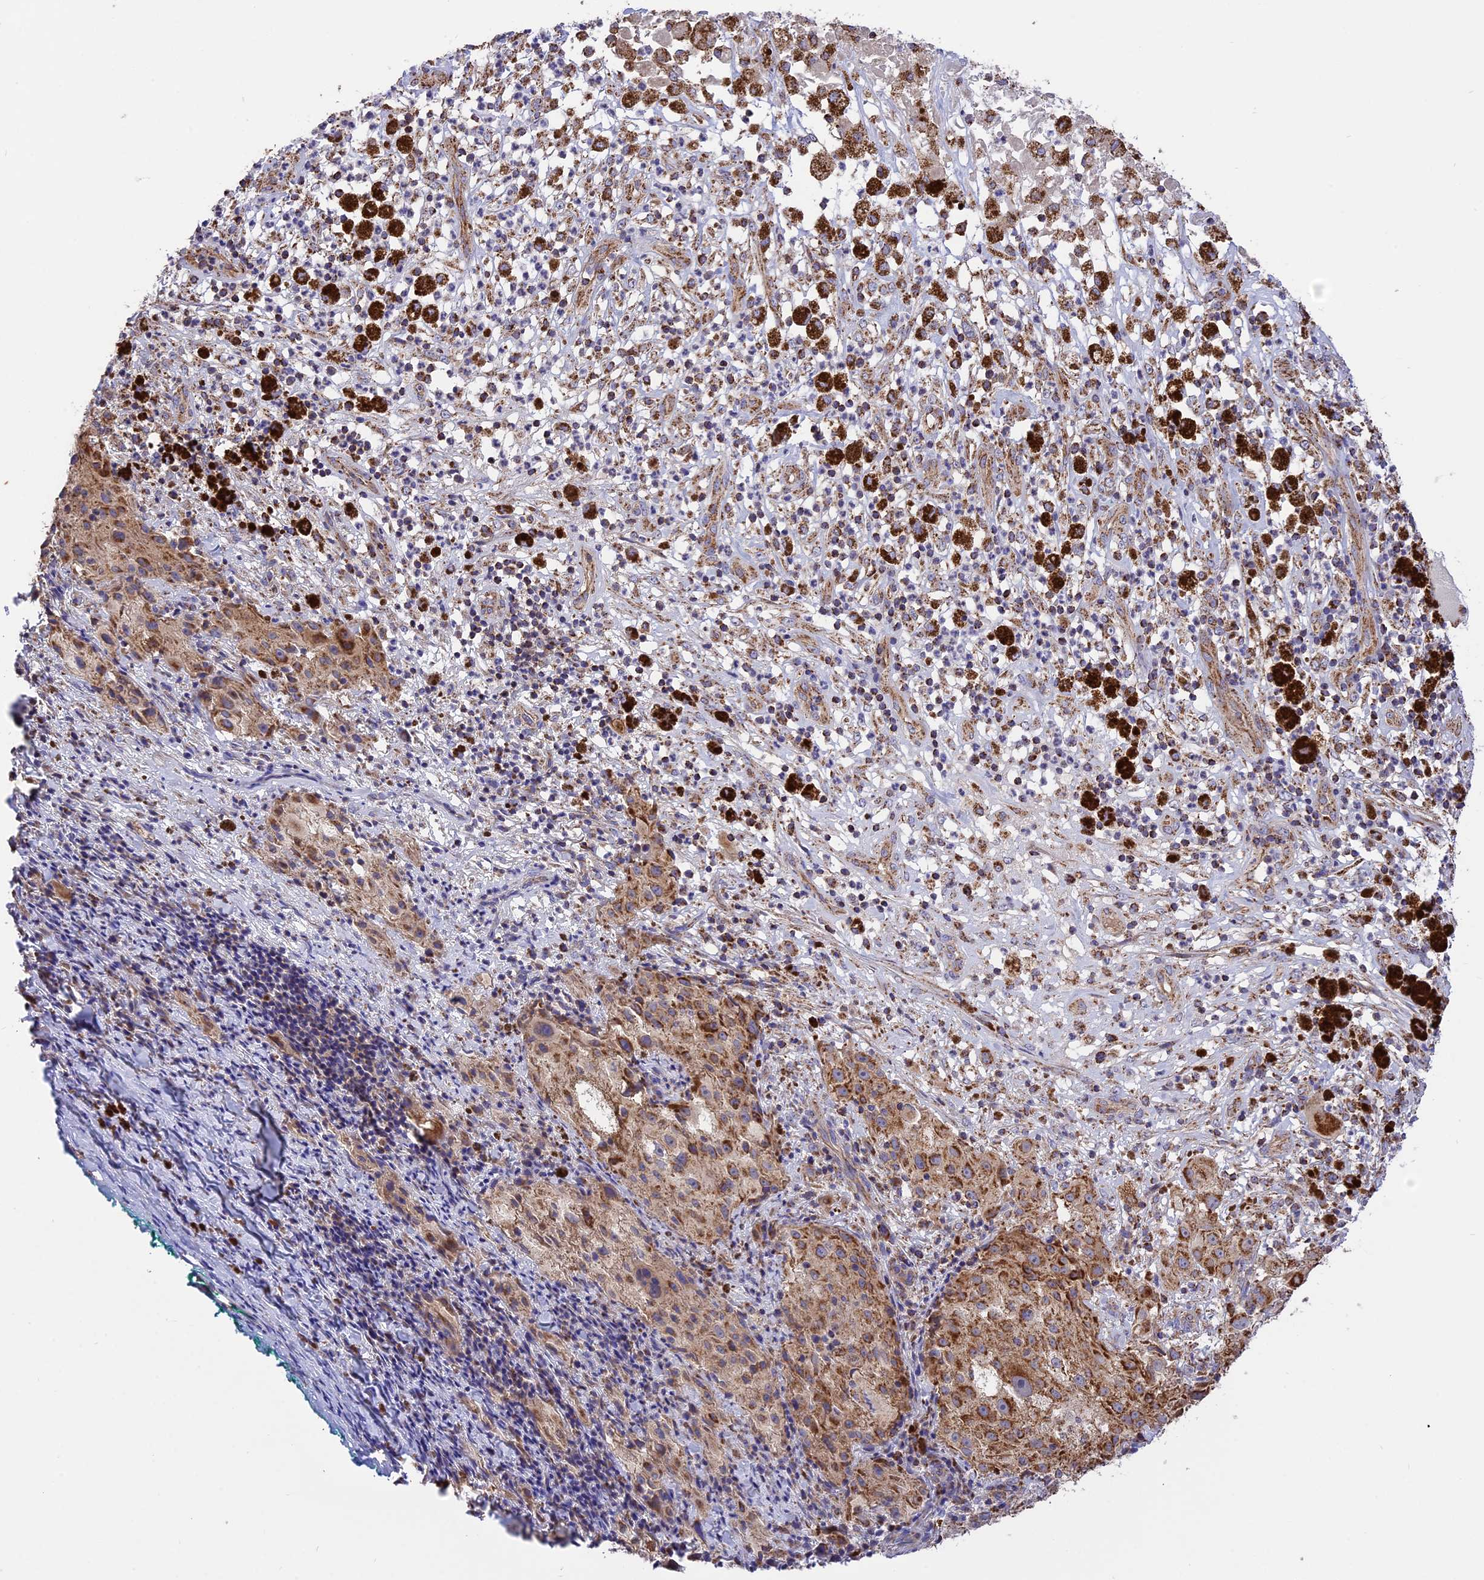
{"staining": {"intensity": "strong", "quantity": ">75%", "location": "cytoplasmic/membranous"}, "tissue": "melanoma", "cell_type": "Tumor cells", "image_type": "cancer", "snomed": [{"axis": "morphology", "description": "Necrosis, NOS"}, {"axis": "morphology", "description": "Malignant melanoma, NOS"}, {"axis": "topography", "description": "Skin"}], "caption": "DAB immunohistochemical staining of human malignant melanoma shows strong cytoplasmic/membranous protein positivity in approximately >75% of tumor cells.", "gene": "TTC4", "patient": {"sex": "female", "age": 87}}